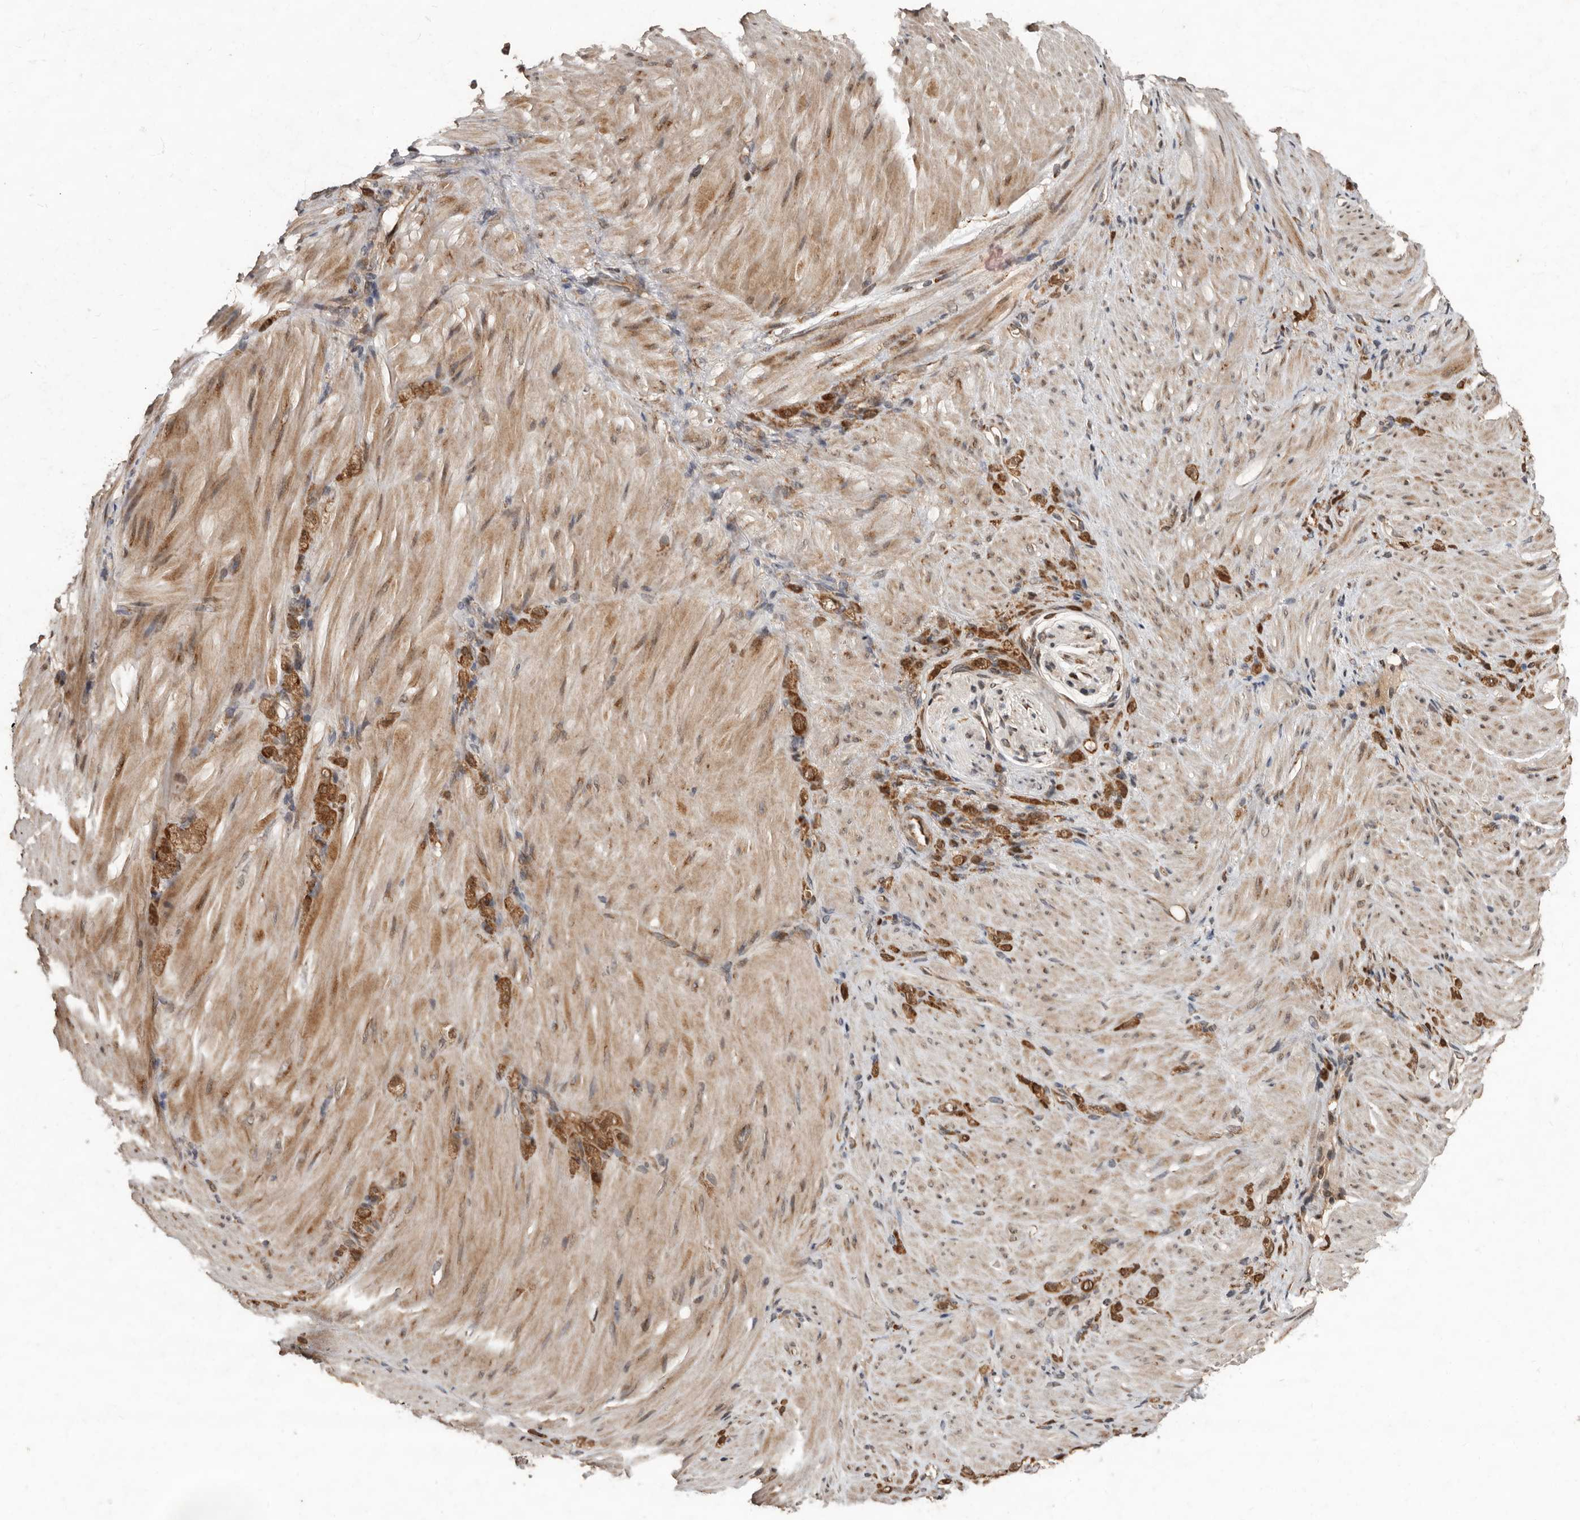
{"staining": {"intensity": "moderate", "quantity": ">75%", "location": "cytoplasmic/membranous"}, "tissue": "stomach cancer", "cell_type": "Tumor cells", "image_type": "cancer", "snomed": [{"axis": "morphology", "description": "Normal tissue, NOS"}, {"axis": "morphology", "description": "Adenocarcinoma, NOS"}, {"axis": "topography", "description": "Stomach"}], "caption": "Approximately >75% of tumor cells in human stomach cancer (adenocarcinoma) show moderate cytoplasmic/membranous protein expression as visualized by brown immunohistochemical staining.", "gene": "LRGUK", "patient": {"sex": "male", "age": 82}}